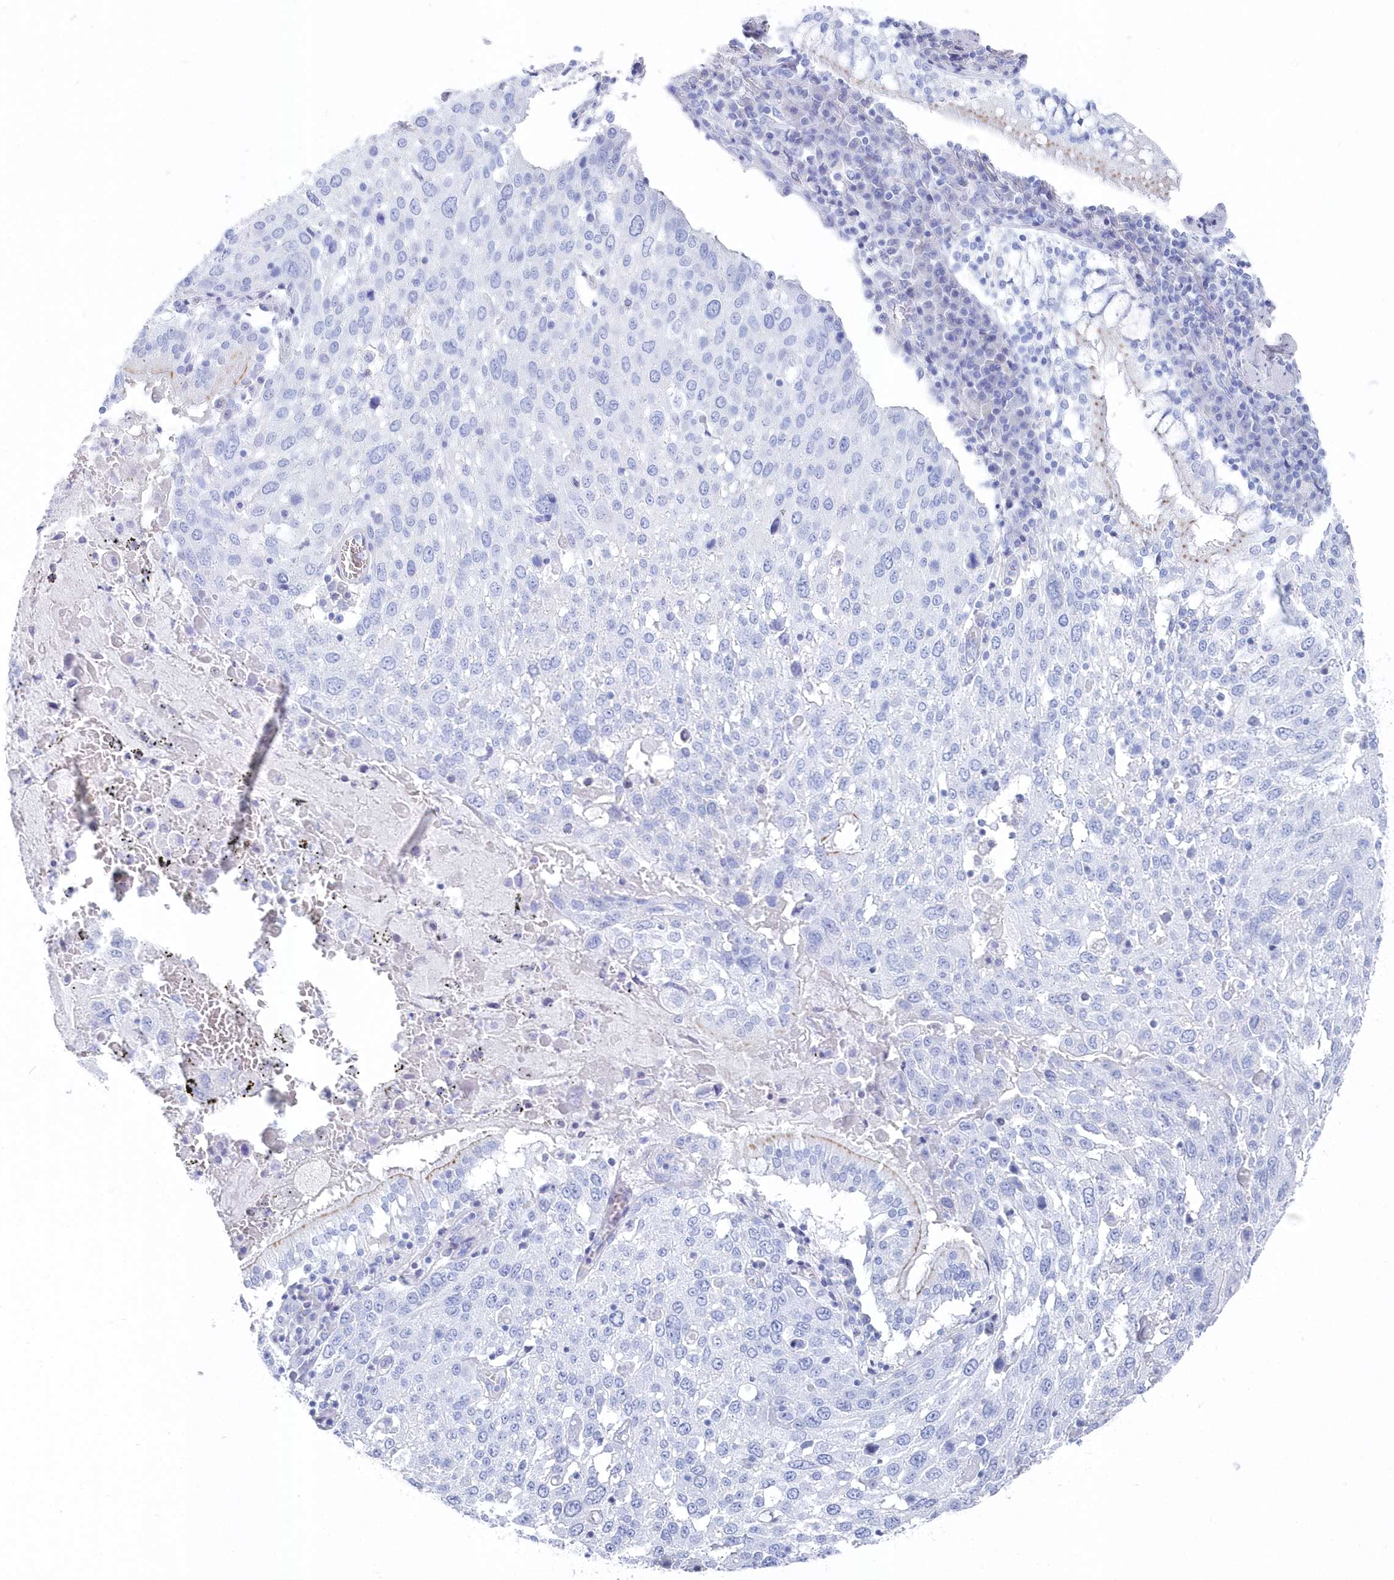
{"staining": {"intensity": "negative", "quantity": "none", "location": "none"}, "tissue": "lung cancer", "cell_type": "Tumor cells", "image_type": "cancer", "snomed": [{"axis": "morphology", "description": "Squamous cell carcinoma, NOS"}, {"axis": "topography", "description": "Lung"}], "caption": "Photomicrograph shows no protein positivity in tumor cells of squamous cell carcinoma (lung) tissue.", "gene": "CSNK1G2", "patient": {"sex": "male", "age": 65}}